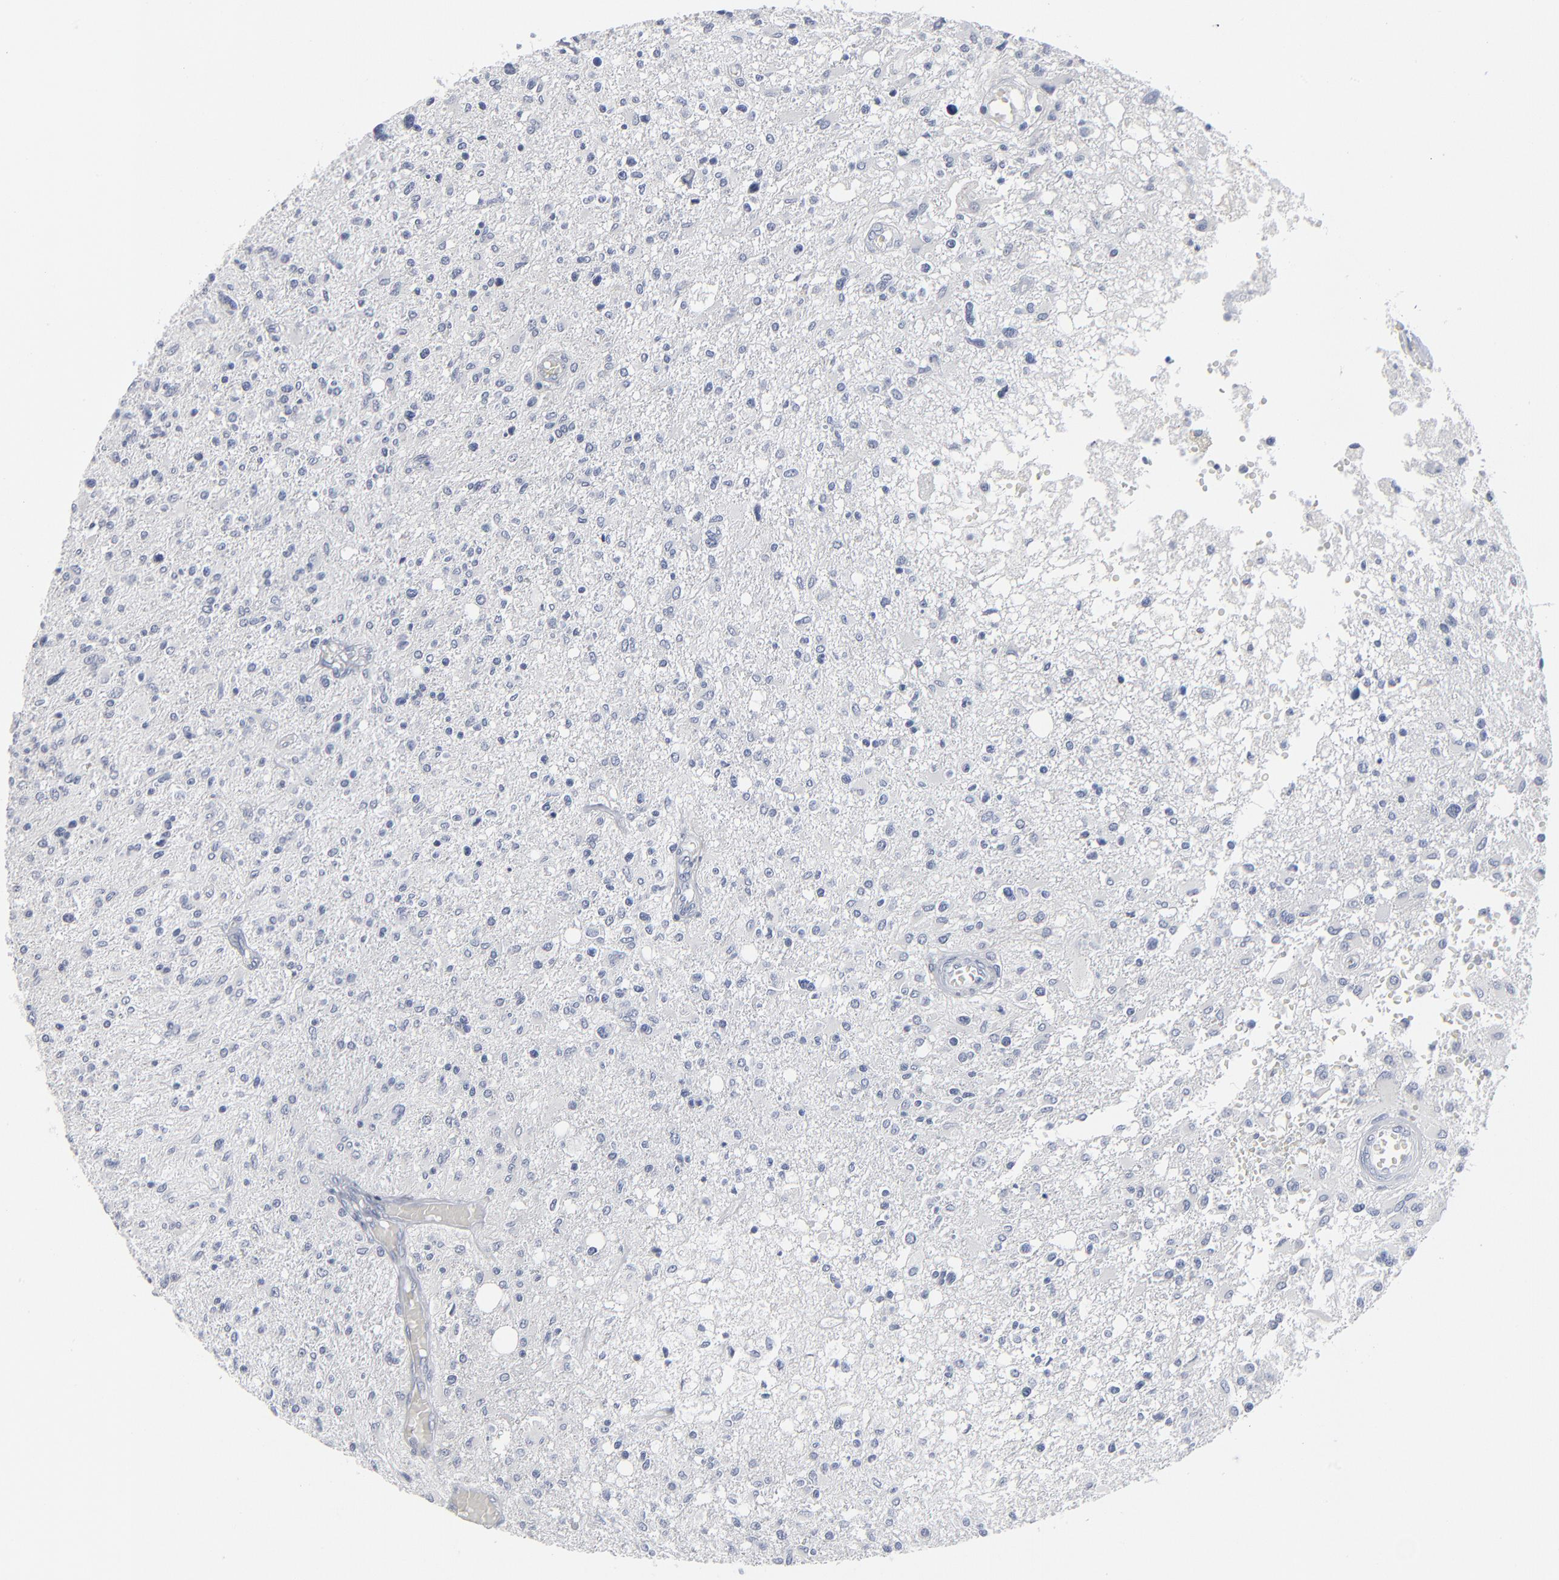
{"staining": {"intensity": "negative", "quantity": "none", "location": "none"}, "tissue": "glioma", "cell_type": "Tumor cells", "image_type": "cancer", "snomed": [{"axis": "morphology", "description": "Glioma, malignant, High grade"}, {"axis": "topography", "description": "Cerebral cortex"}], "caption": "Micrograph shows no significant protein positivity in tumor cells of malignant high-grade glioma. (DAB (3,3'-diaminobenzidine) immunohistochemistry visualized using brightfield microscopy, high magnification).", "gene": "PAGE1", "patient": {"sex": "male", "age": 76}}